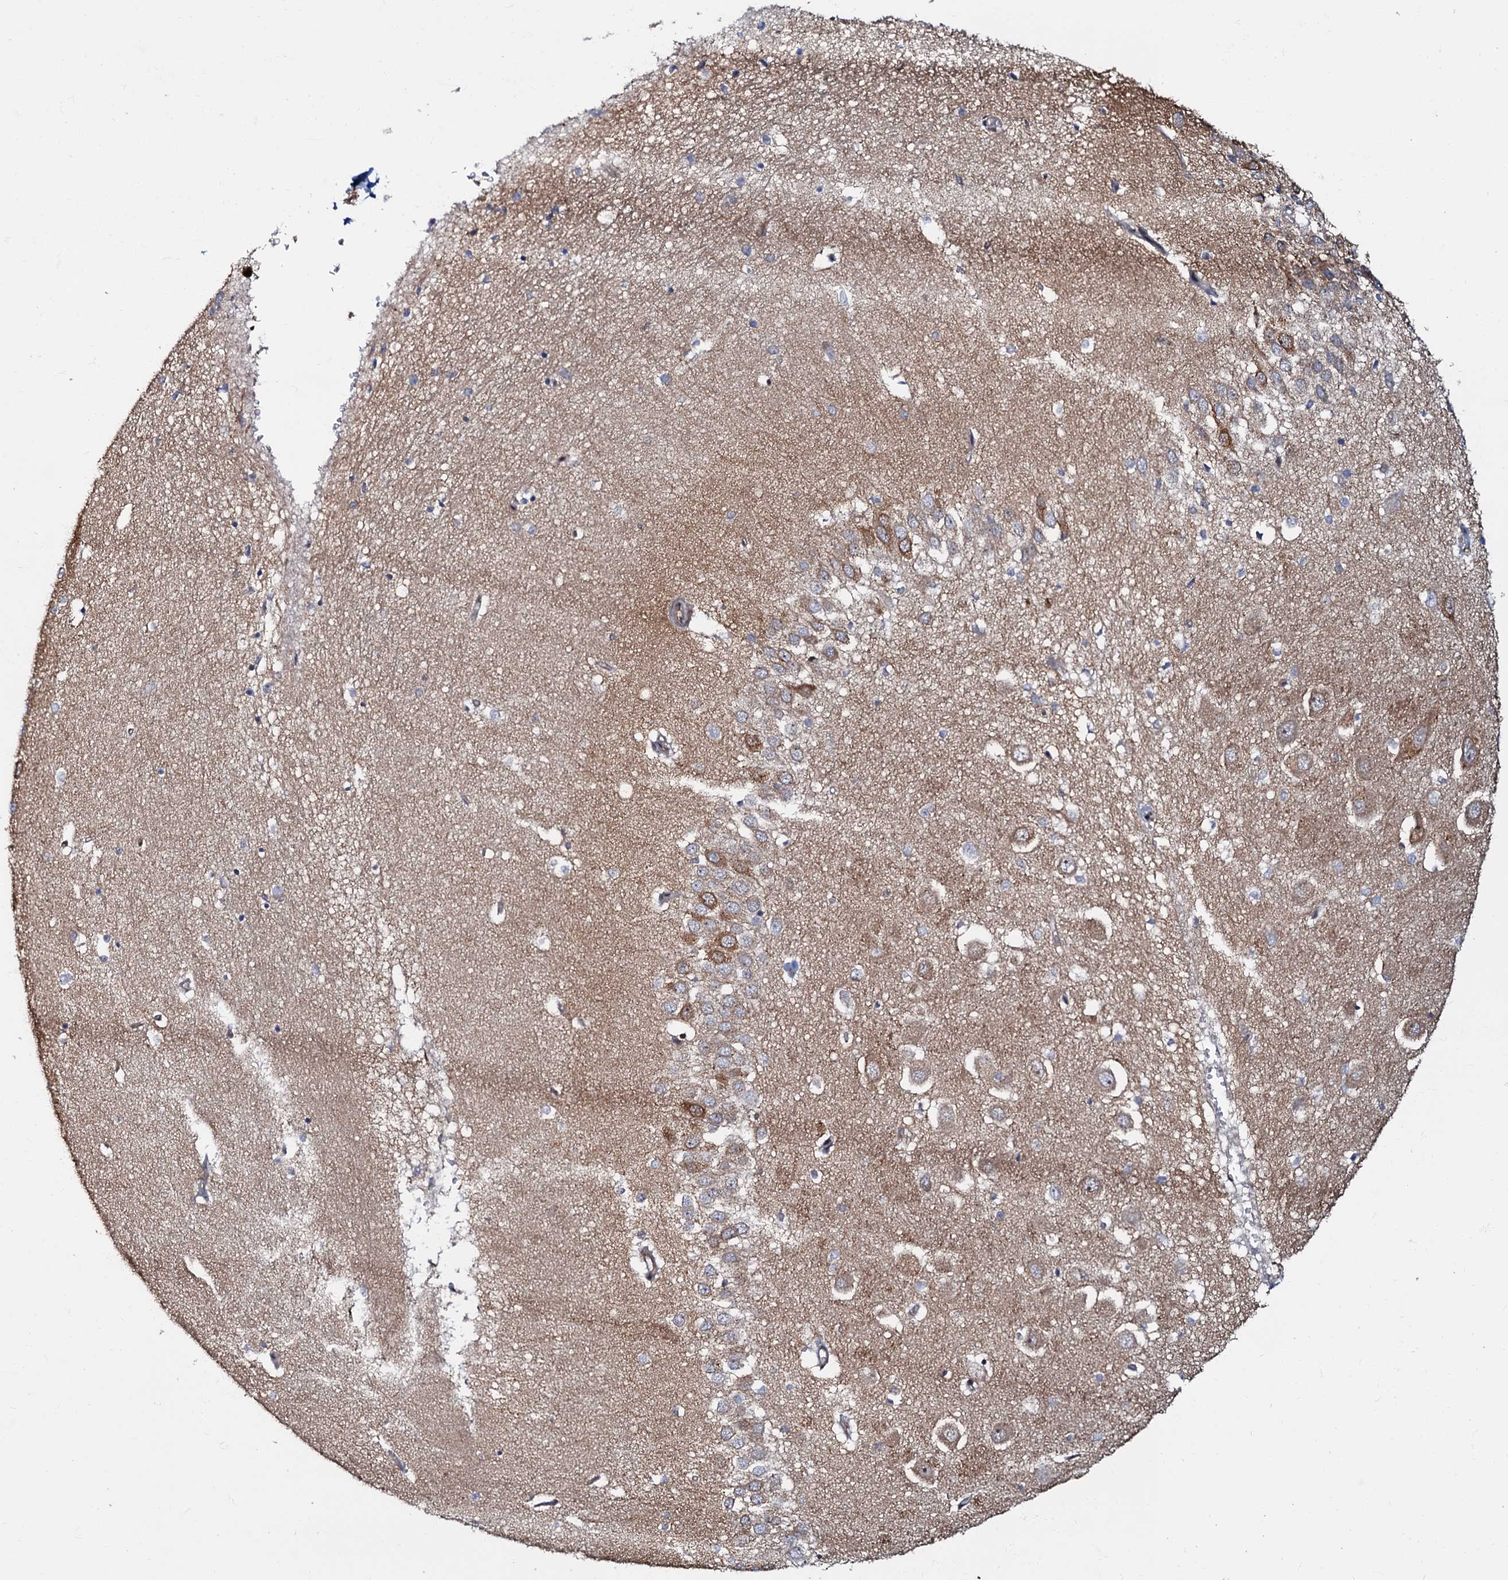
{"staining": {"intensity": "negative", "quantity": "none", "location": "none"}, "tissue": "hippocampus", "cell_type": "Glial cells", "image_type": "normal", "snomed": [{"axis": "morphology", "description": "Normal tissue, NOS"}, {"axis": "topography", "description": "Hippocampus"}], "caption": "High power microscopy micrograph of an immunohistochemistry photomicrograph of unremarkable hippocampus, revealing no significant positivity in glial cells.", "gene": "OSBP", "patient": {"sex": "female", "age": 64}}